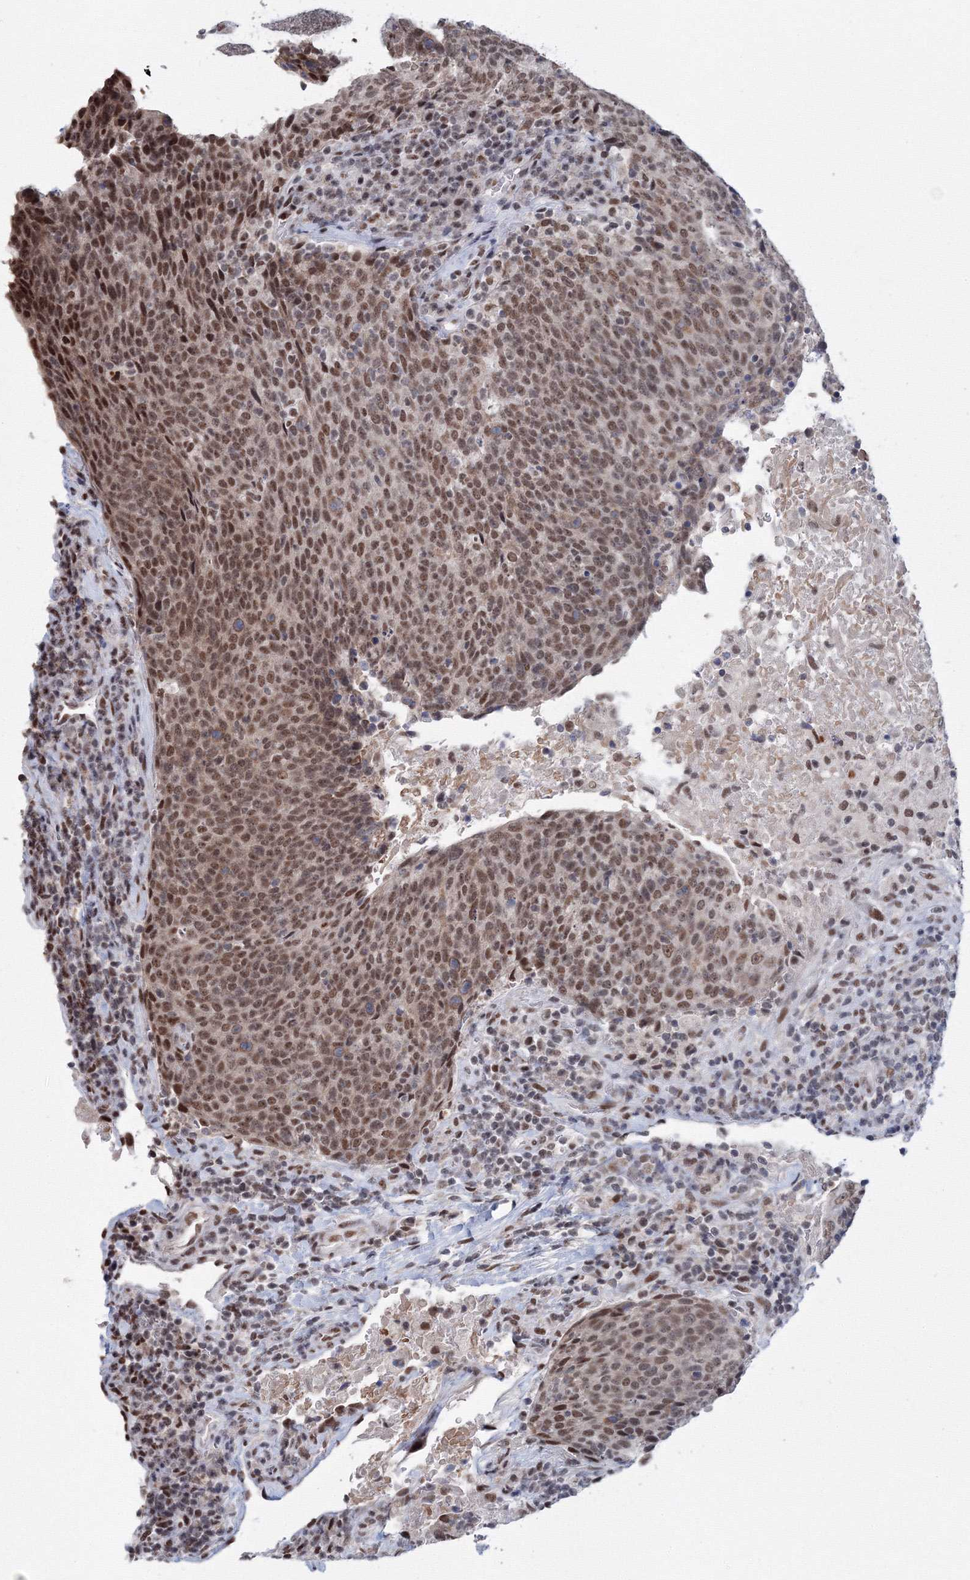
{"staining": {"intensity": "moderate", "quantity": ">75%", "location": "nuclear"}, "tissue": "head and neck cancer", "cell_type": "Tumor cells", "image_type": "cancer", "snomed": [{"axis": "morphology", "description": "Squamous cell carcinoma, NOS"}, {"axis": "morphology", "description": "Squamous cell carcinoma, metastatic, NOS"}, {"axis": "topography", "description": "Lymph node"}, {"axis": "topography", "description": "Head-Neck"}], "caption": "A brown stain shows moderate nuclear expression of a protein in head and neck cancer (squamous cell carcinoma) tumor cells. The protein is stained brown, and the nuclei are stained in blue (DAB (3,3'-diaminobenzidine) IHC with brightfield microscopy, high magnification).", "gene": "SF3B6", "patient": {"sex": "male", "age": 62}}